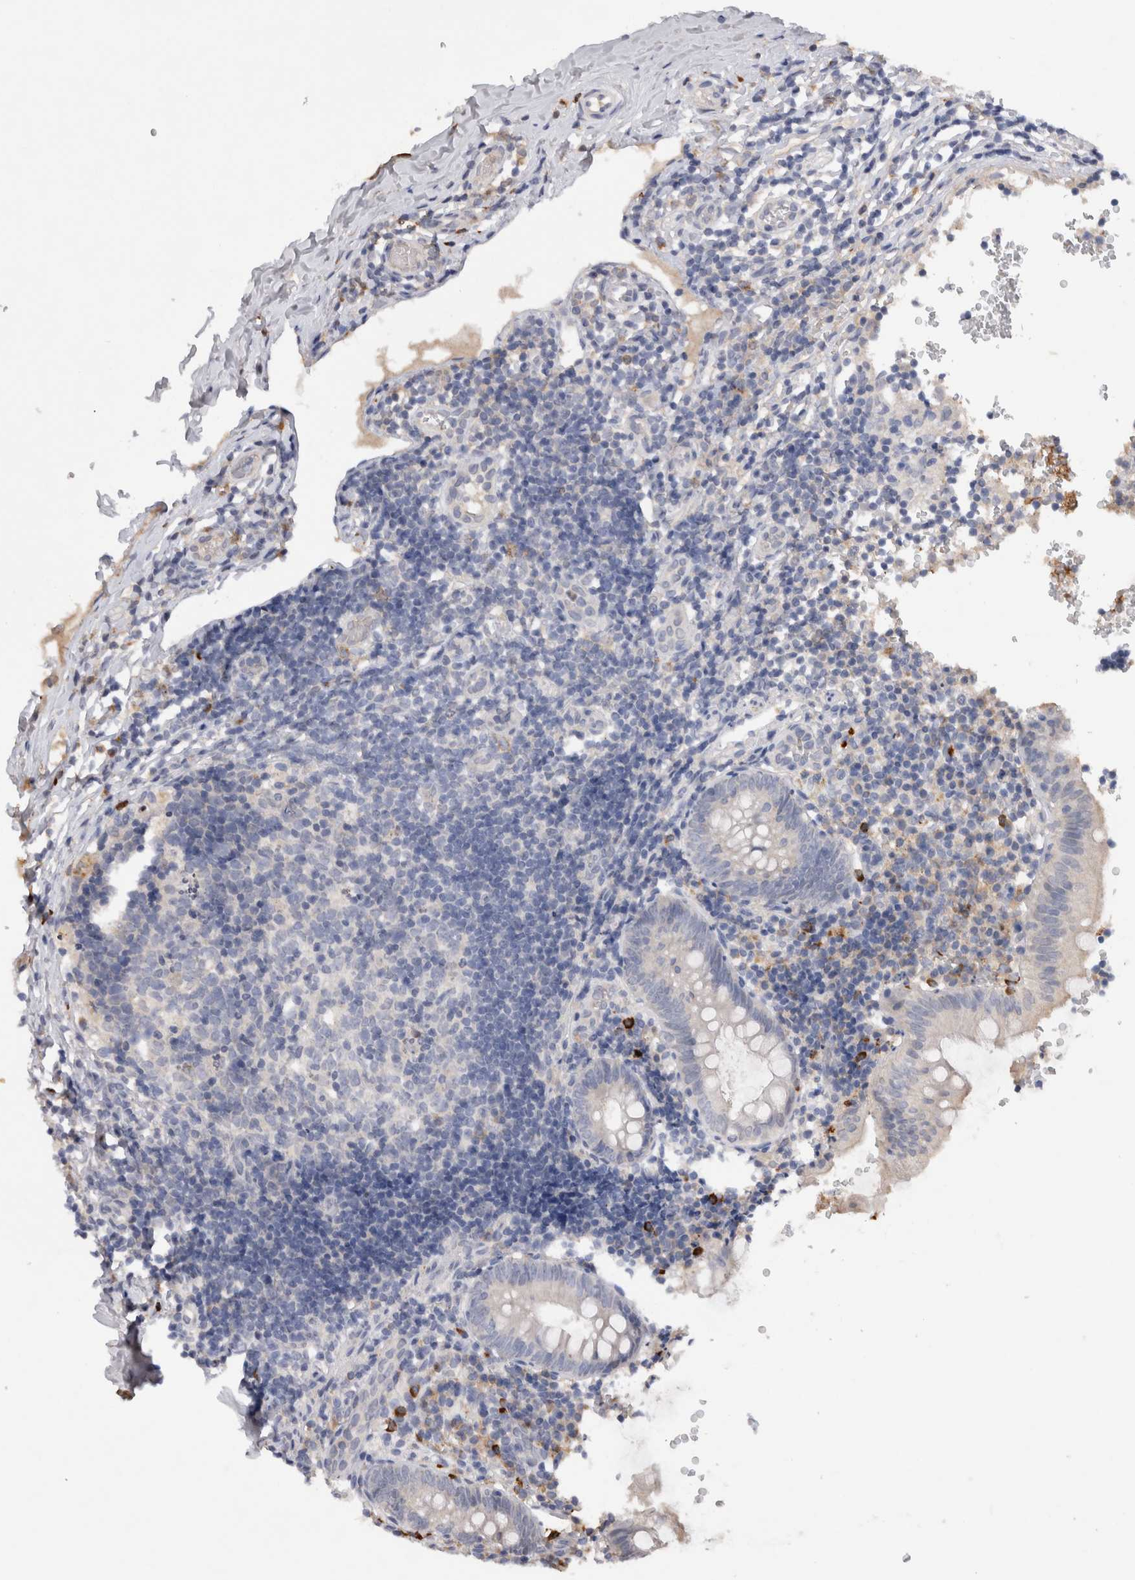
{"staining": {"intensity": "negative", "quantity": "none", "location": "none"}, "tissue": "appendix", "cell_type": "Glandular cells", "image_type": "normal", "snomed": [{"axis": "morphology", "description": "Normal tissue, NOS"}, {"axis": "topography", "description": "Appendix"}], "caption": "Protein analysis of normal appendix displays no significant expression in glandular cells.", "gene": "VSIG4", "patient": {"sex": "male", "age": 8}}